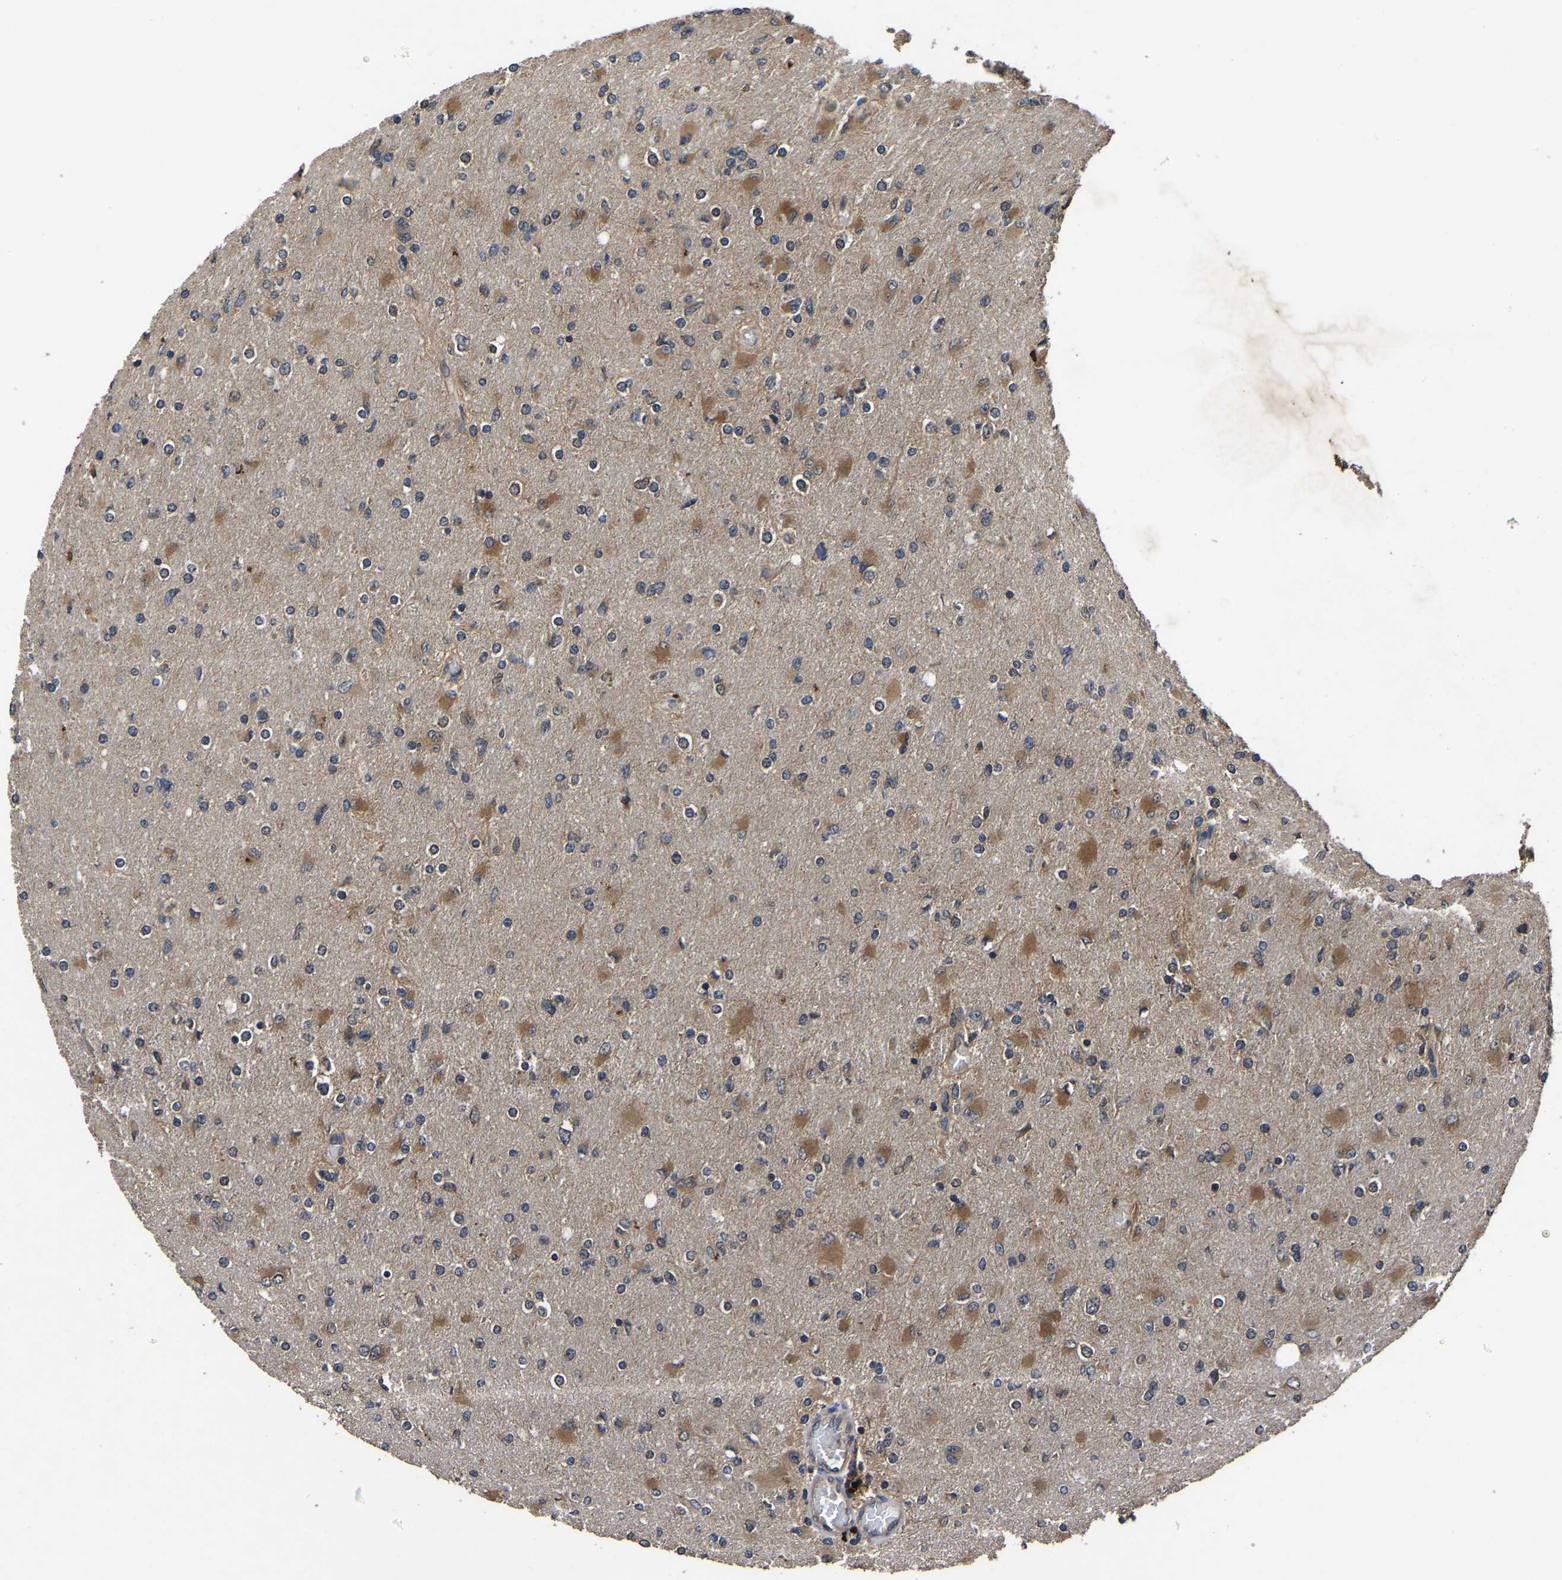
{"staining": {"intensity": "moderate", "quantity": "25%-75%", "location": "cytoplasmic/membranous"}, "tissue": "glioma", "cell_type": "Tumor cells", "image_type": "cancer", "snomed": [{"axis": "morphology", "description": "Glioma, malignant, High grade"}, {"axis": "topography", "description": "Cerebral cortex"}], "caption": "Immunohistochemical staining of glioma reveals medium levels of moderate cytoplasmic/membranous protein positivity in approximately 25%-75% of tumor cells.", "gene": "CRYZL1", "patient": {"sex": "female", "age": 36}}